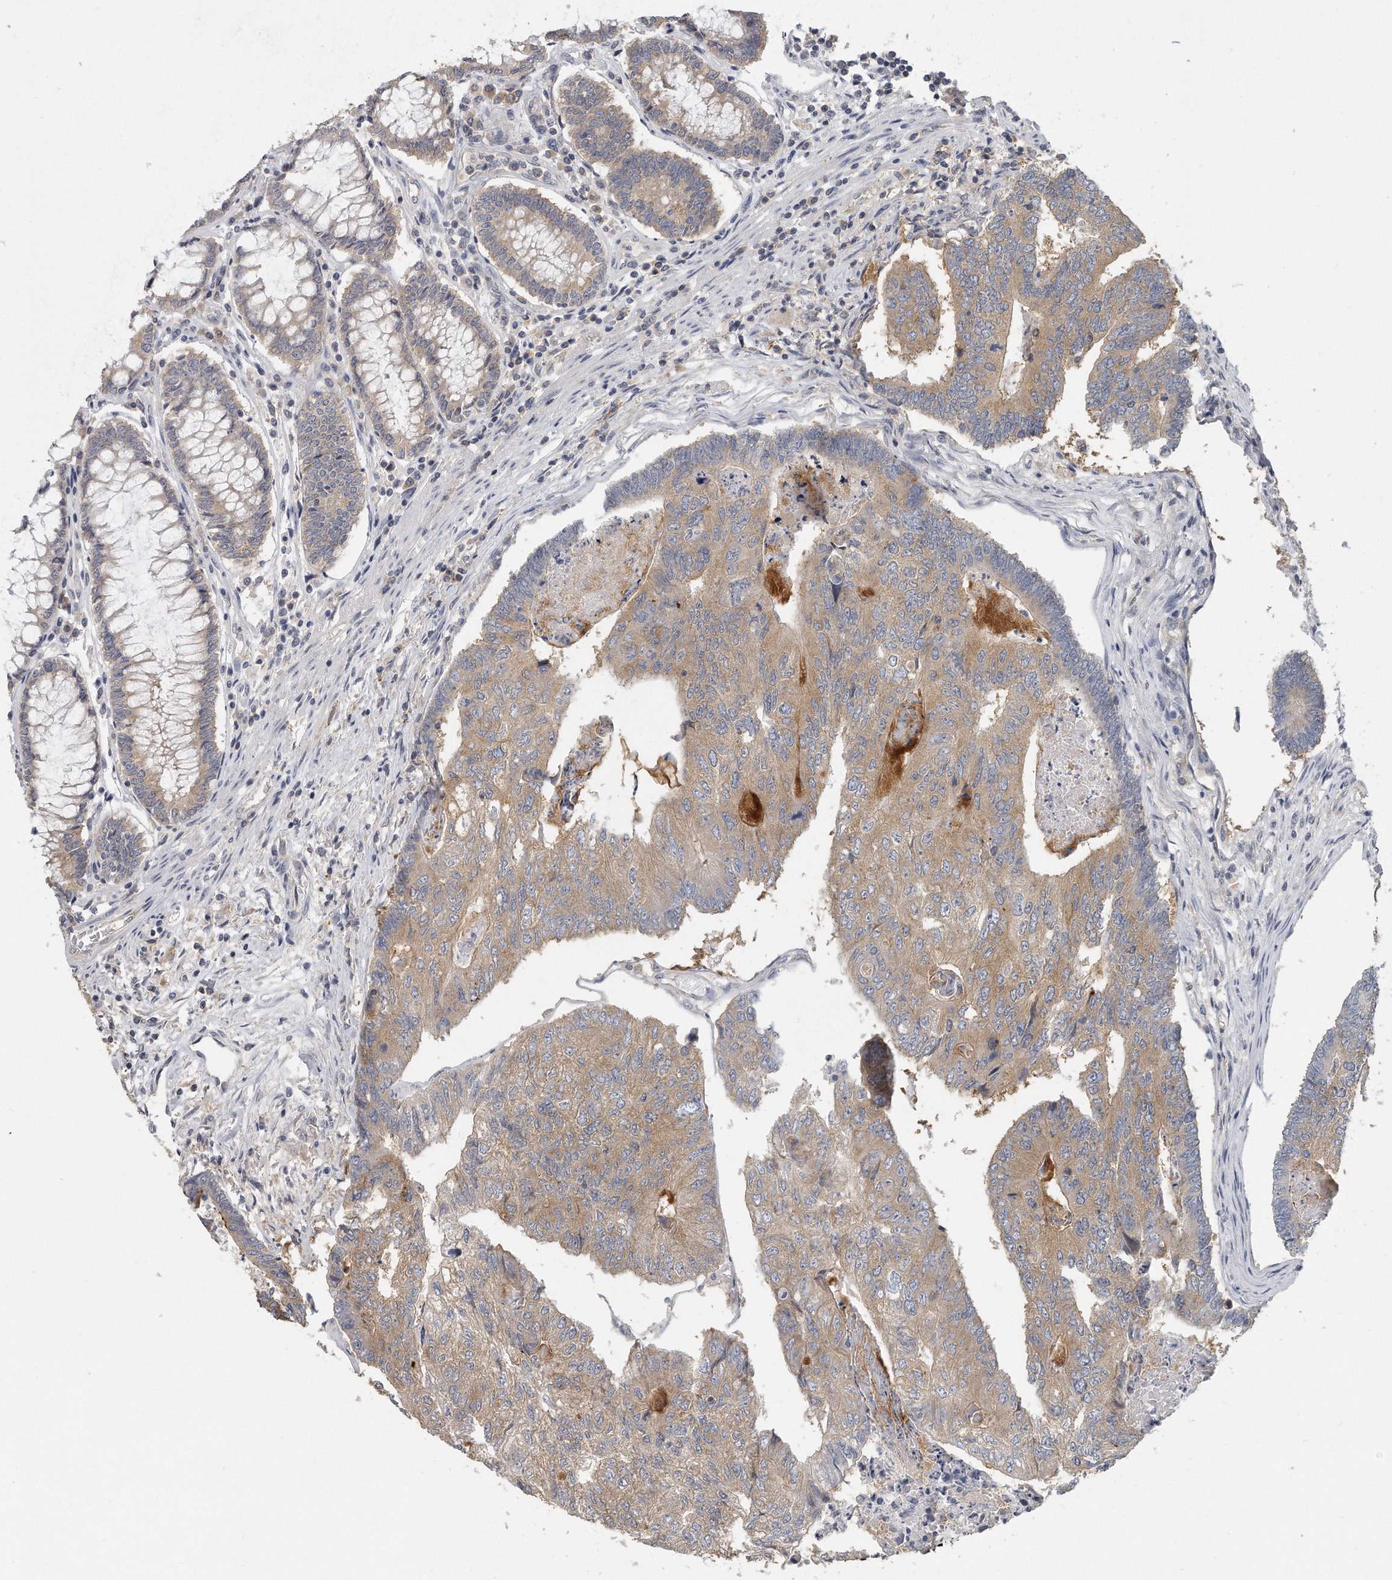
{"staining": {"intensity": "moderate", "quantity": "<25%", "location": "cytoplasmic/membranous"}, "tissue": "colorectal cancer", "cell_type": "Tumor cells", "image_type": "cancer", "snomed": [{"axis": "morphology", "description": "Adenocarcinoma, NOS"}, {"axis": "topography", "description": "Colon"}], "caption": "Protein expression analysis of adenocarcinoma (colorectal) shows moderate cytoplasmic/membranous positivity in approximately <25% of tumor cells.", "gene": "EIF3I", "patient": {"sex": "female", "age": 67}}